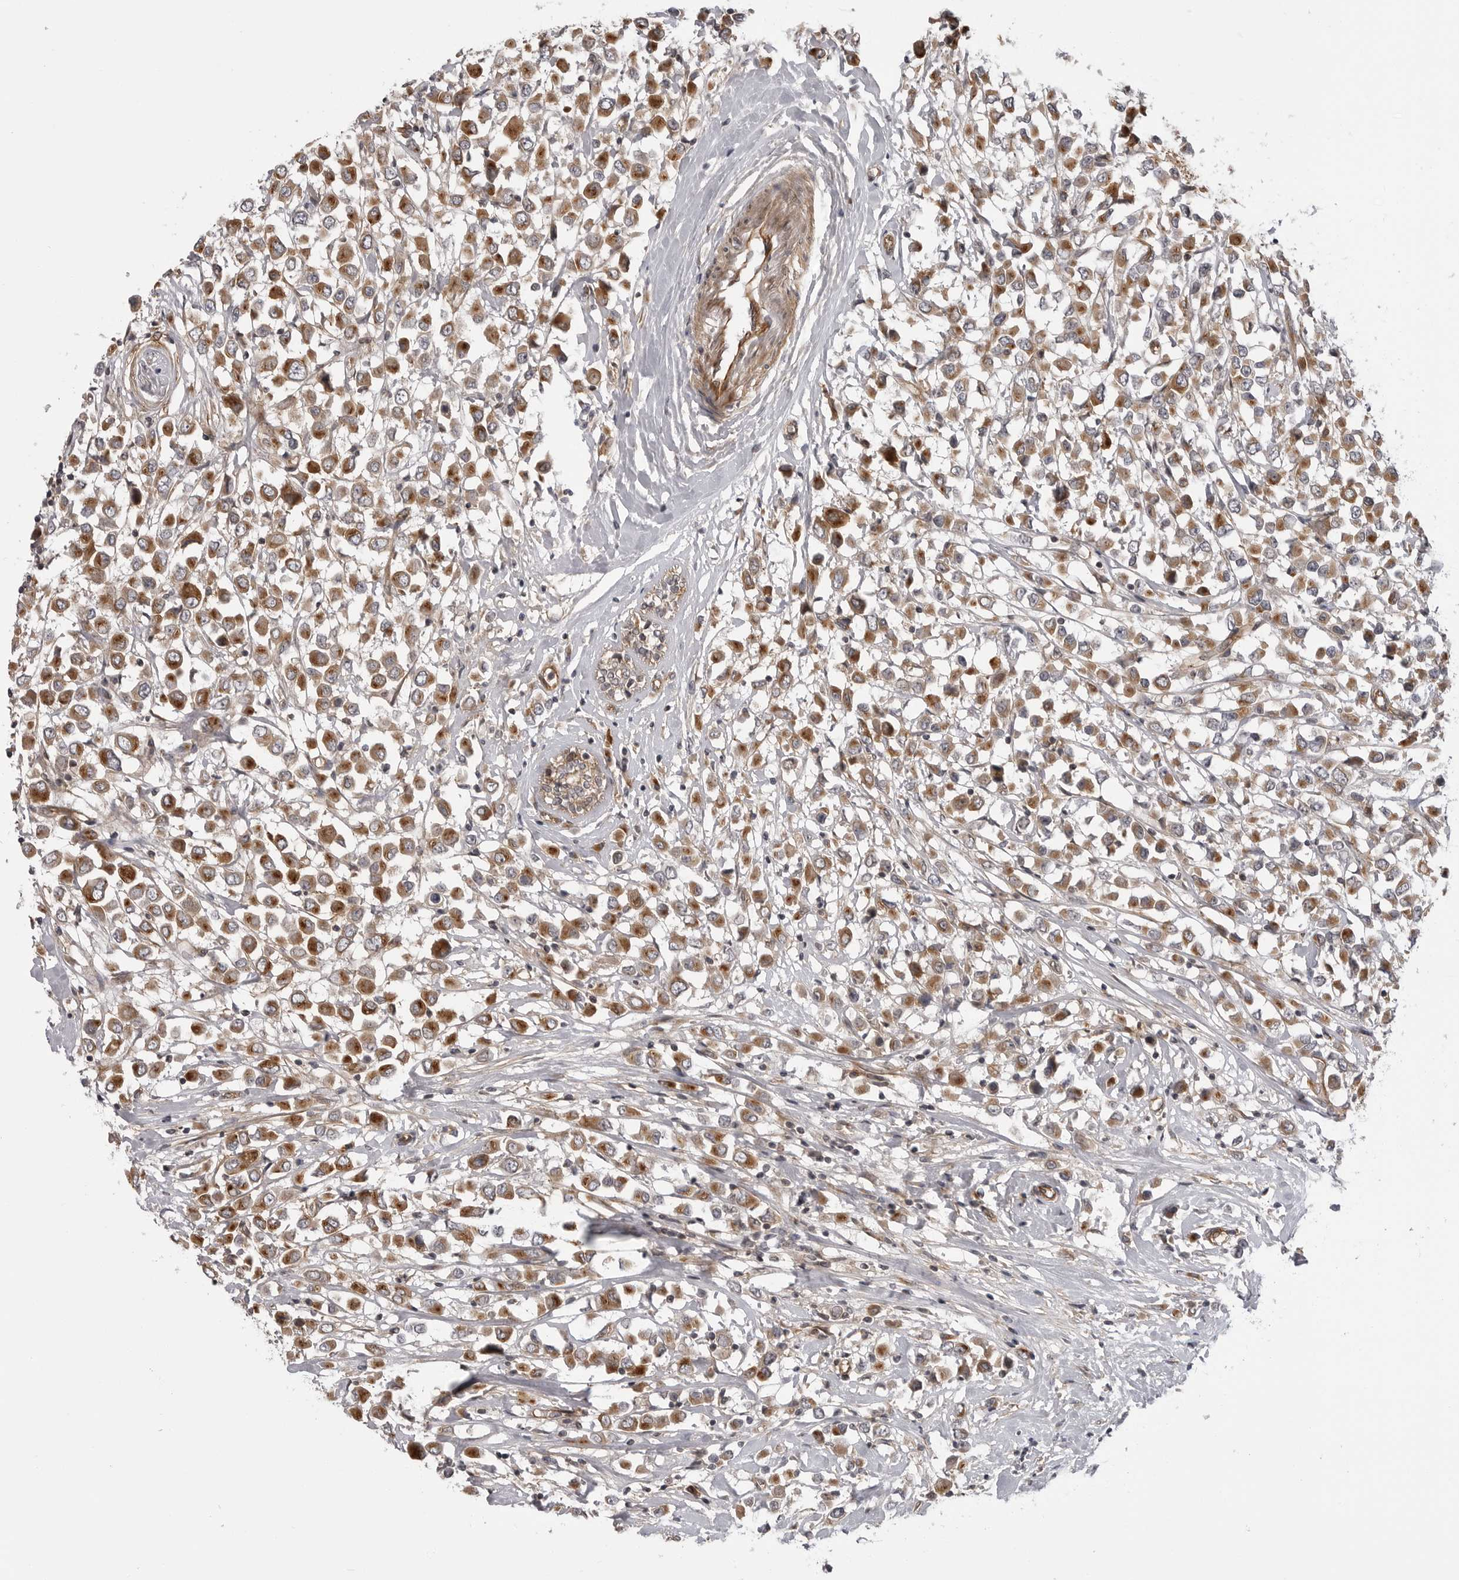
{"staining": {"intensity": "moderate", "quantity": ">75%", "location": "cytoplasmic/membranous"}, "tissue": "breast cancer", "cell_type": "Tumor cells", "image_type": "cancer", "snomed": [{"axis": "morphology", "description": "Duct carcinoma"}, {"axis": "topography", "description": "Breast"}], "caption": "The immunohistochemical stain highlights moderate cytoplasmic/membranous expression in tumor cells of breast intraductal carcinoma tissue. The staining was performed using DAB to visualize the protein expression in brown, while the nuclei were stained in blue with hematoxylin (Magnification: 20x).", "gene": "LRRC45", "patient": {"sex": "female", "age": 61}}